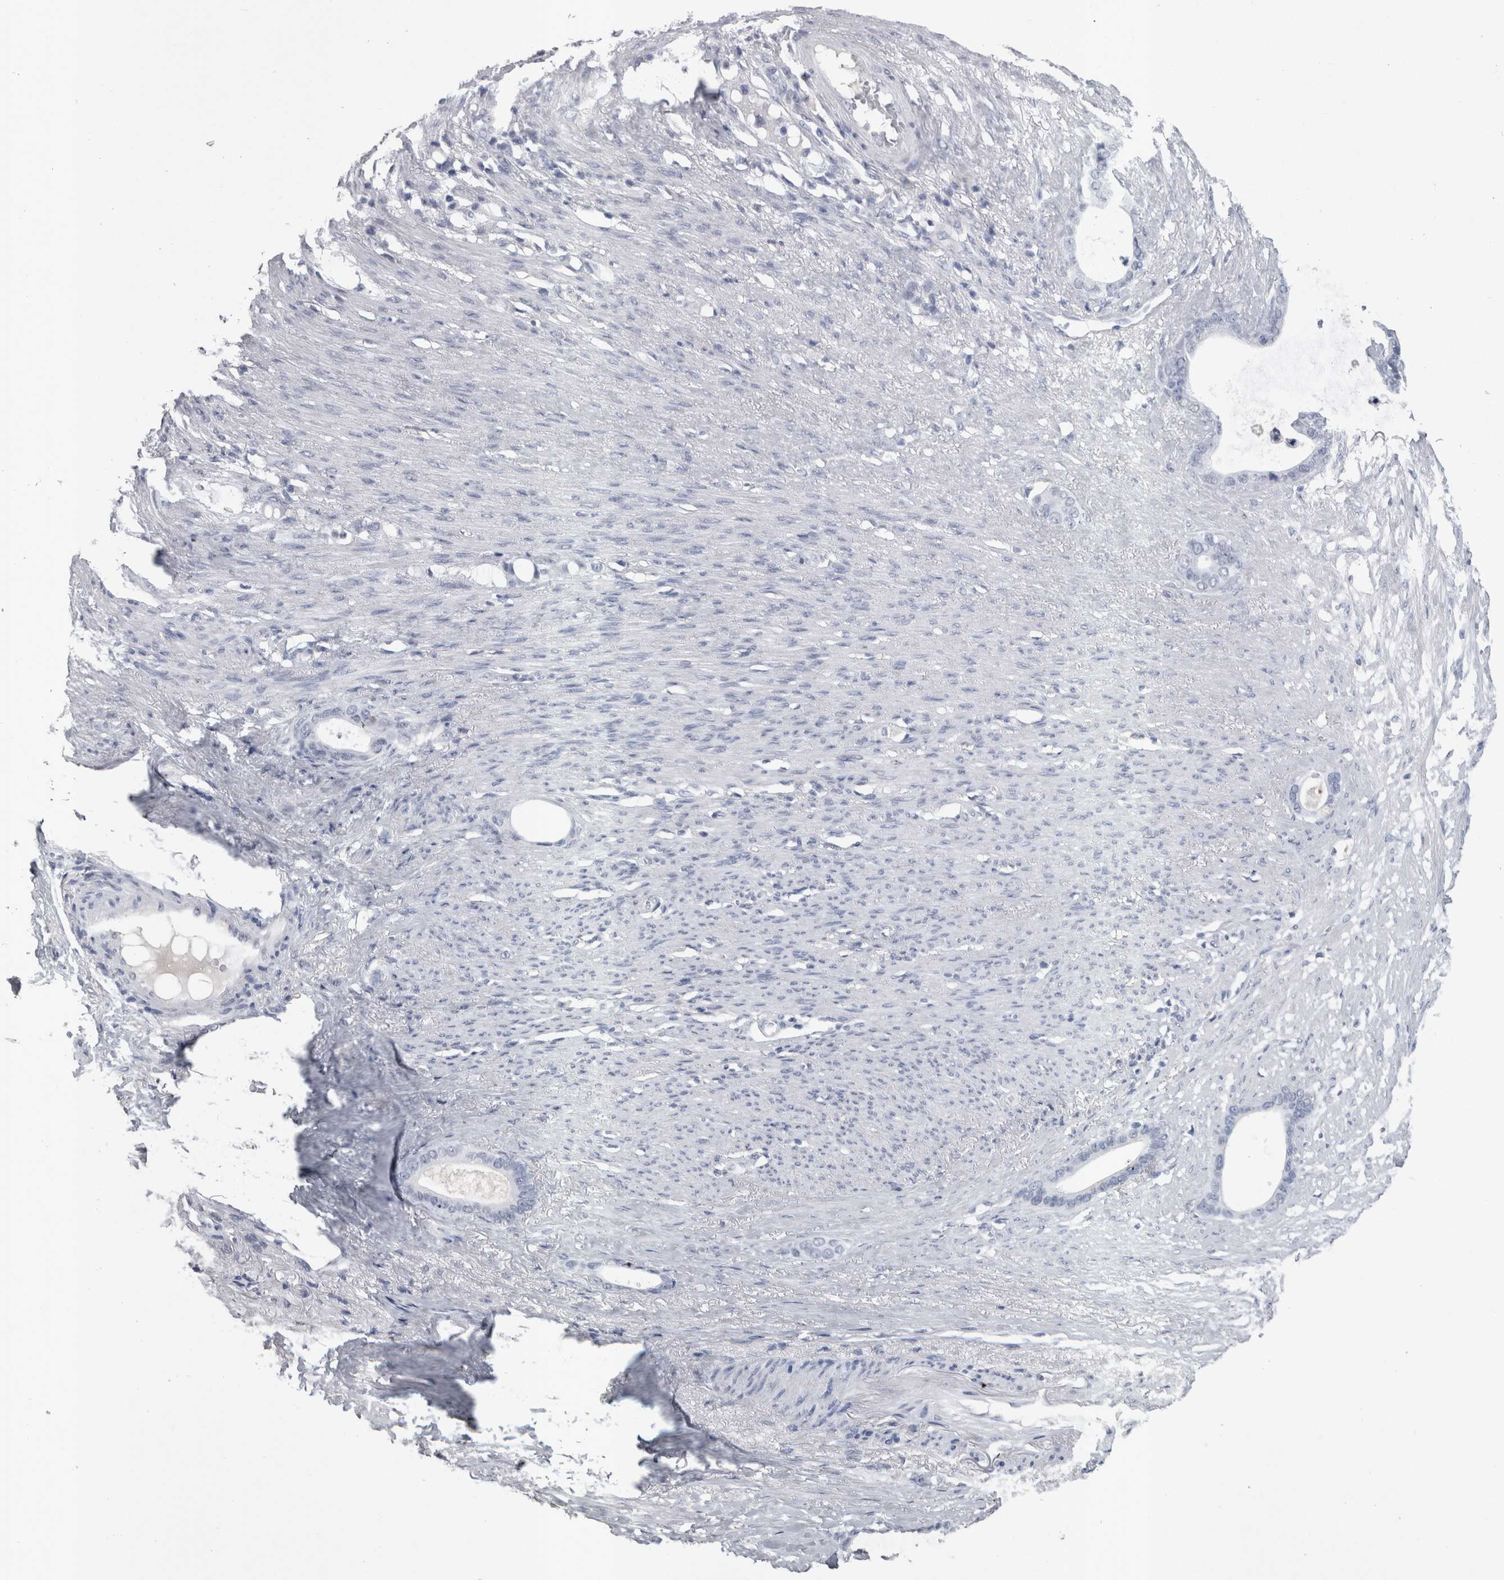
{"staining": {"intensity": "negative", "quantity": "none", "location": "none"}, "tissue": "stomach cancer", "cell_type": "Tumor cells", "image_type": "cancer", "snomed": [{"axis": "morphology", "description": "Adenocarcinoma, NOS"}, {"axis": "topography", "description": "Stomach"}], "caption": "There is no significant staining in tumor cells of stomach cancer (adenocarcinoma). (DAB IHC, high magnification).", "gene": "PAX5", "patient": {"sex": "female", "age": 75}}